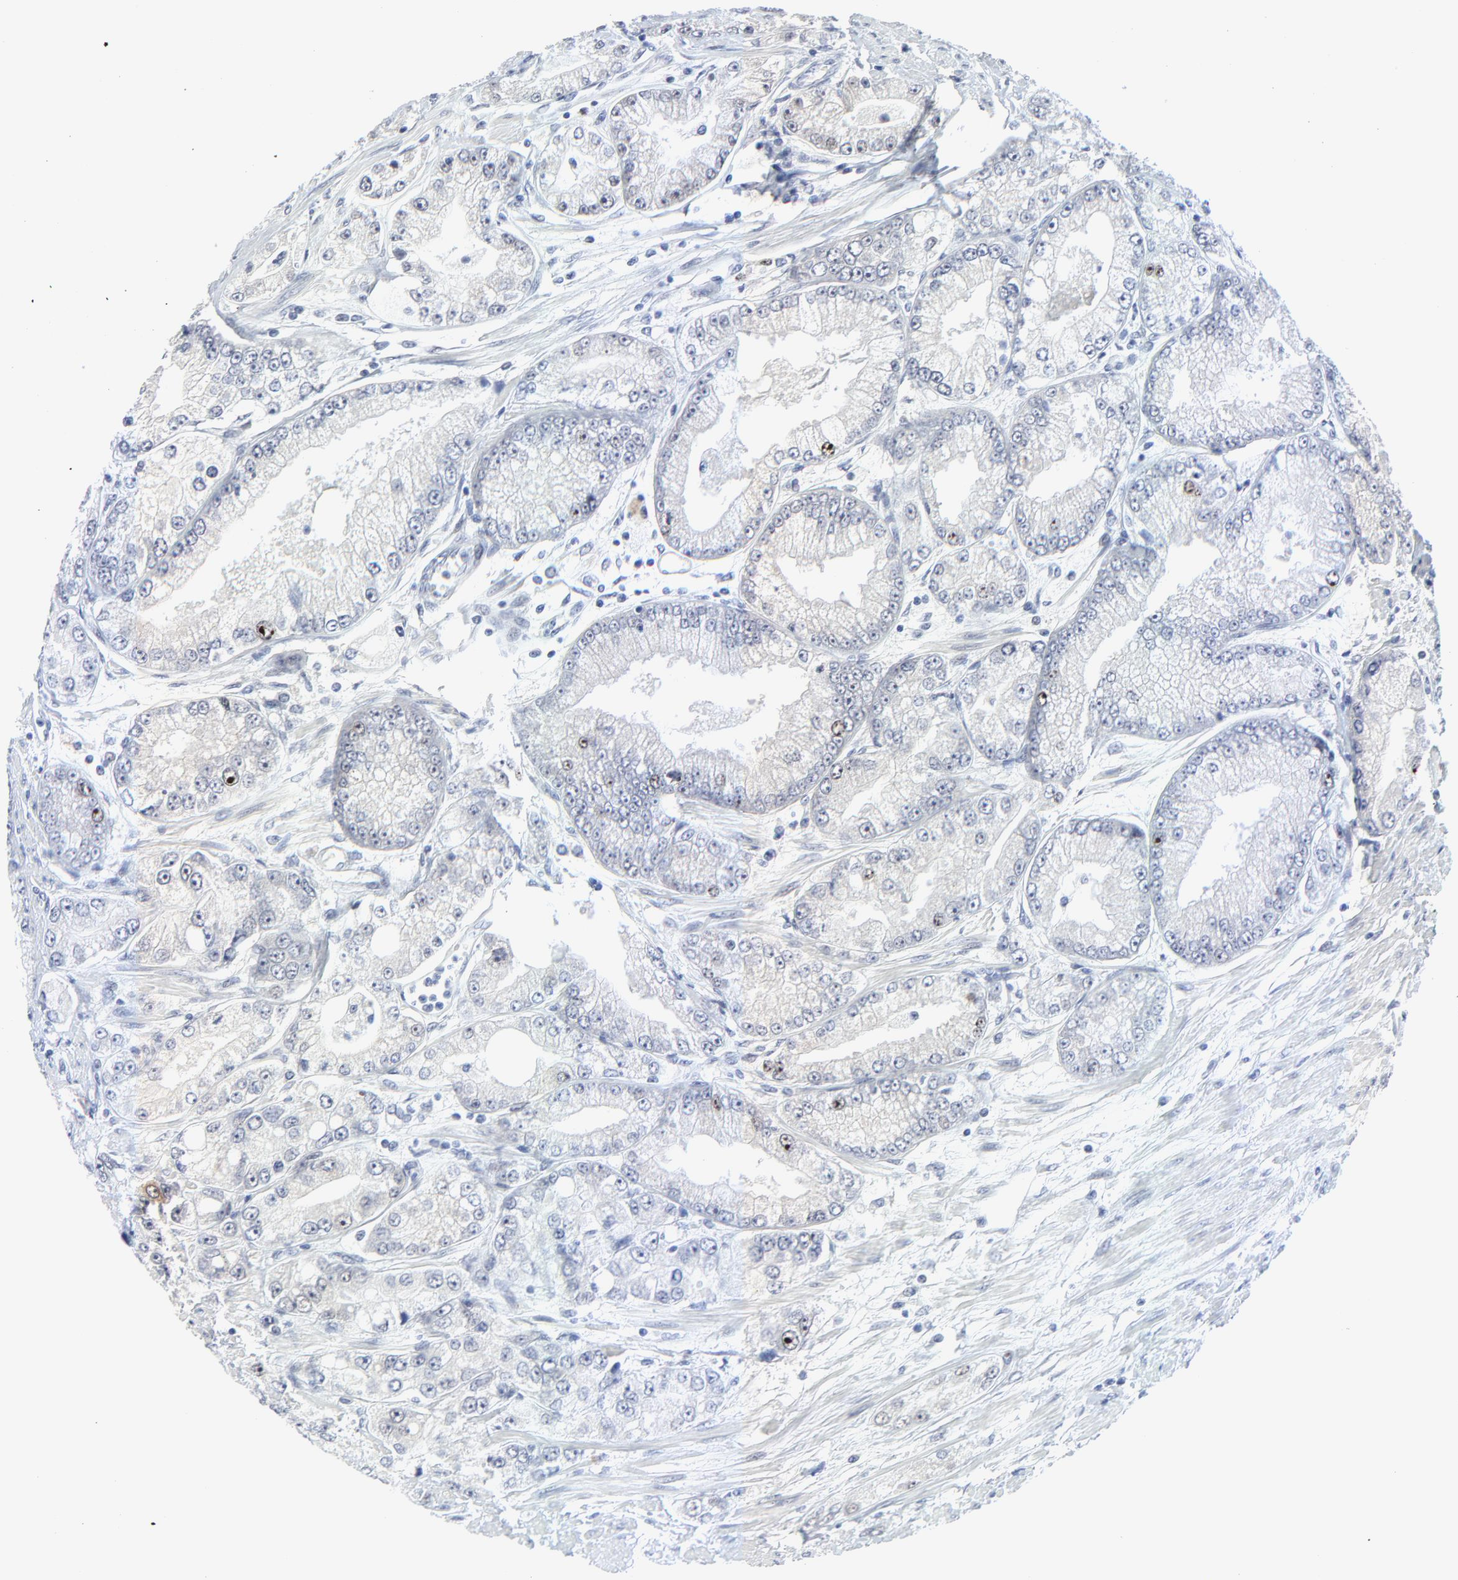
{"staining": {"intensity": "weak", "quantity": "<25%", "location": "nuclear"}, "tissue": "prostate cancer", "cell_type": "Tumor cells", "image_type": "cancer", "snomed": [{"axis": "morphology", "description": "Adenocarcinoma, Medium grade"}, {"axis": "topography", "description": "Prostate"}], "caption": "This is an immunohistochemistry (IHC) image of human prostate medium-grade adenocarcinoma. There is no positivity in tumor cells.", "gene": "ZNF589", "patient": {"sex": "male", "age": 72}}